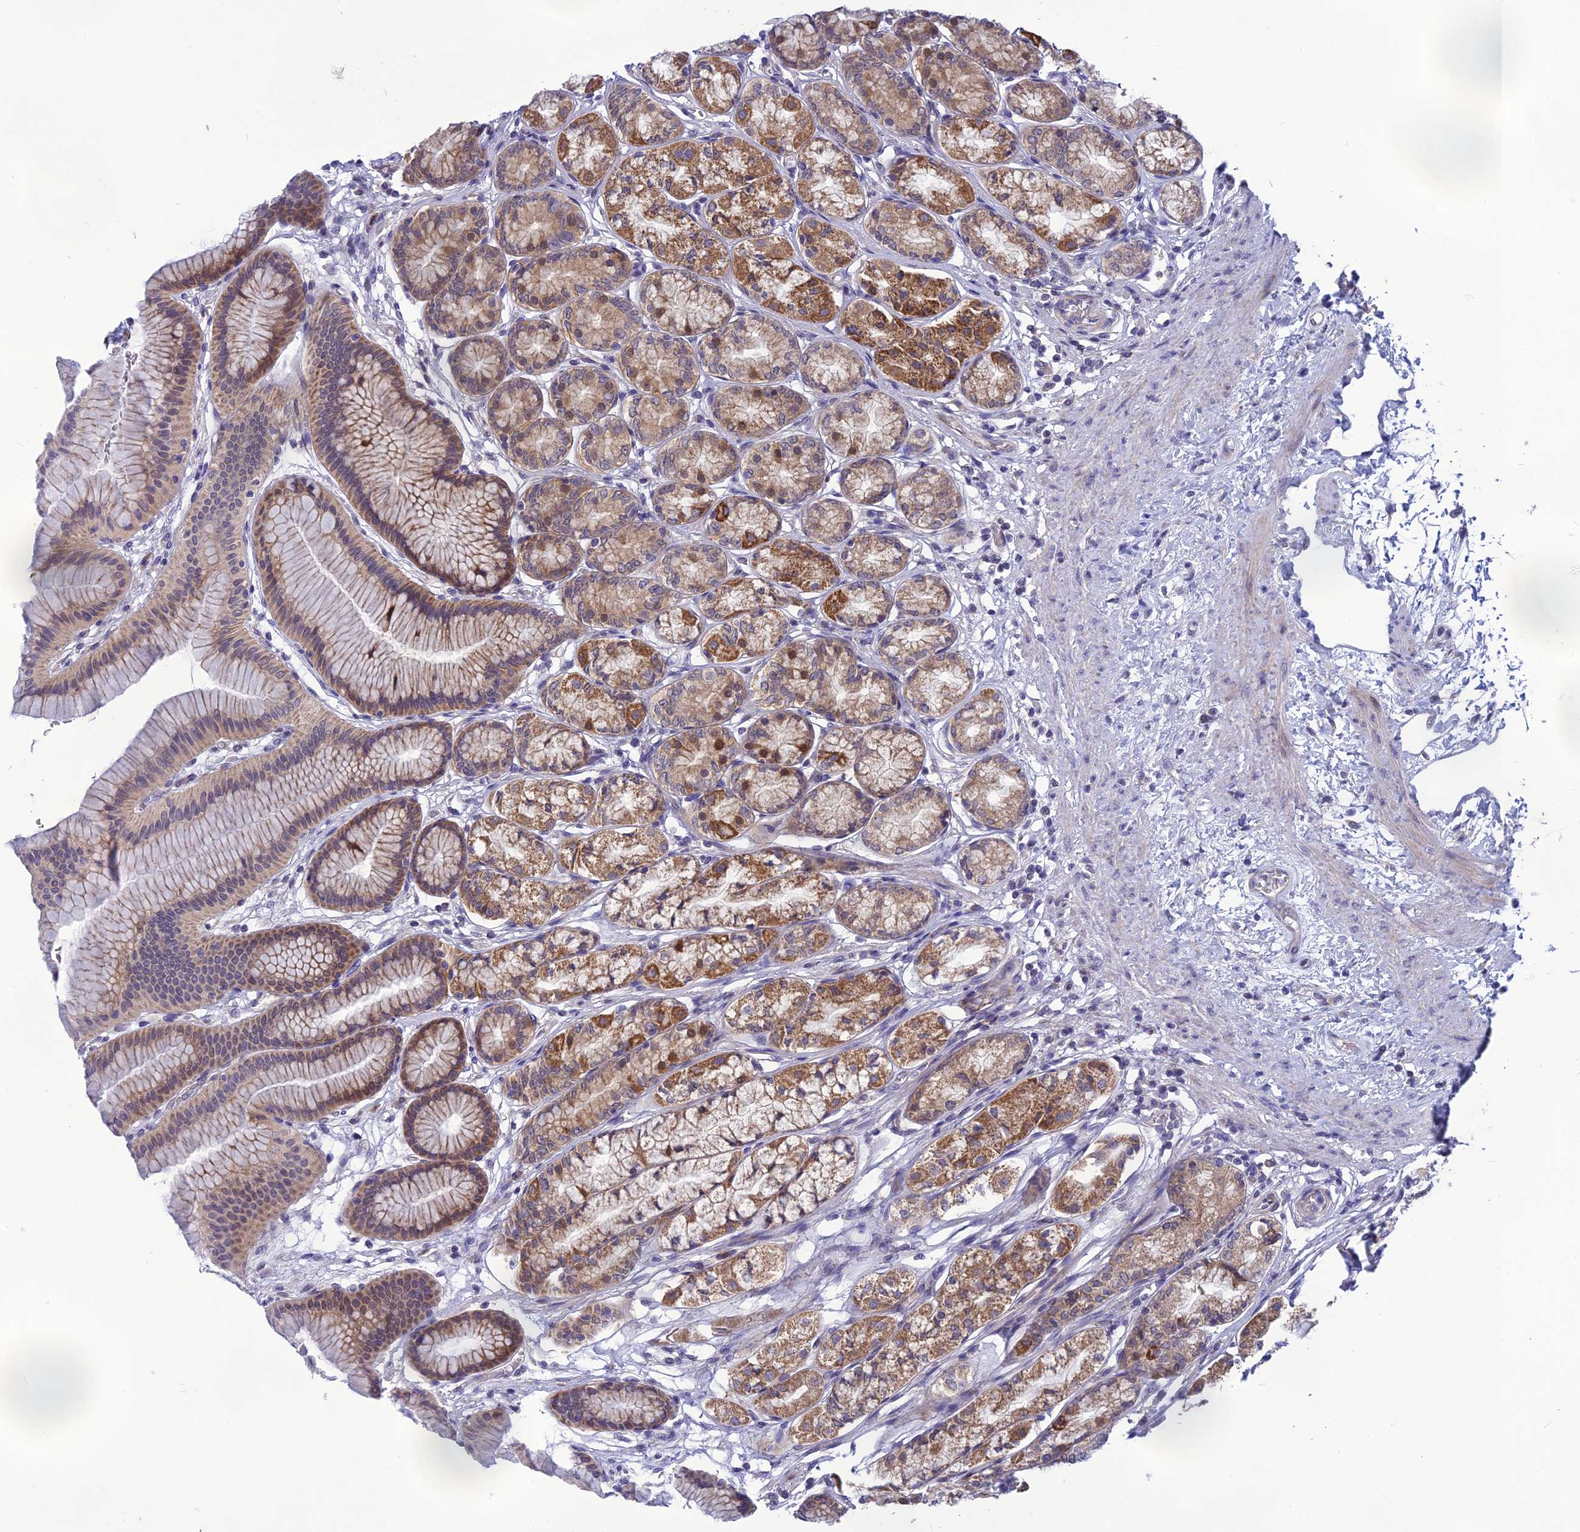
{"staining": {"intensity": "moderate", "quantity": ">75%", "location": "cytoplasmic/membranous"}, "tissue": "stomach", "cell_type": "Glandular cells", "image_type": "normal", "snomed": [{"axis": "morphology", "description": "Normal tissue, NOS"}, {"axis": "morphology", "description": "Adenocarcinoma, NOS"}, {"axis": "morphology", "description": "Adenocarcinoma, High grade"}, {"axis": "topography", "description": "Stomach, upper"}, {"axis": "topography", "description": "Stomach"}], "caption": "Immunohistochemical staining of normal human stomach reveals >75% levels of moderate cytoplasmic/membranous protein expression in about >75% of glandular cells.", "gene": "PSMF1", "patient": {"sex": "female", "age": 65}}